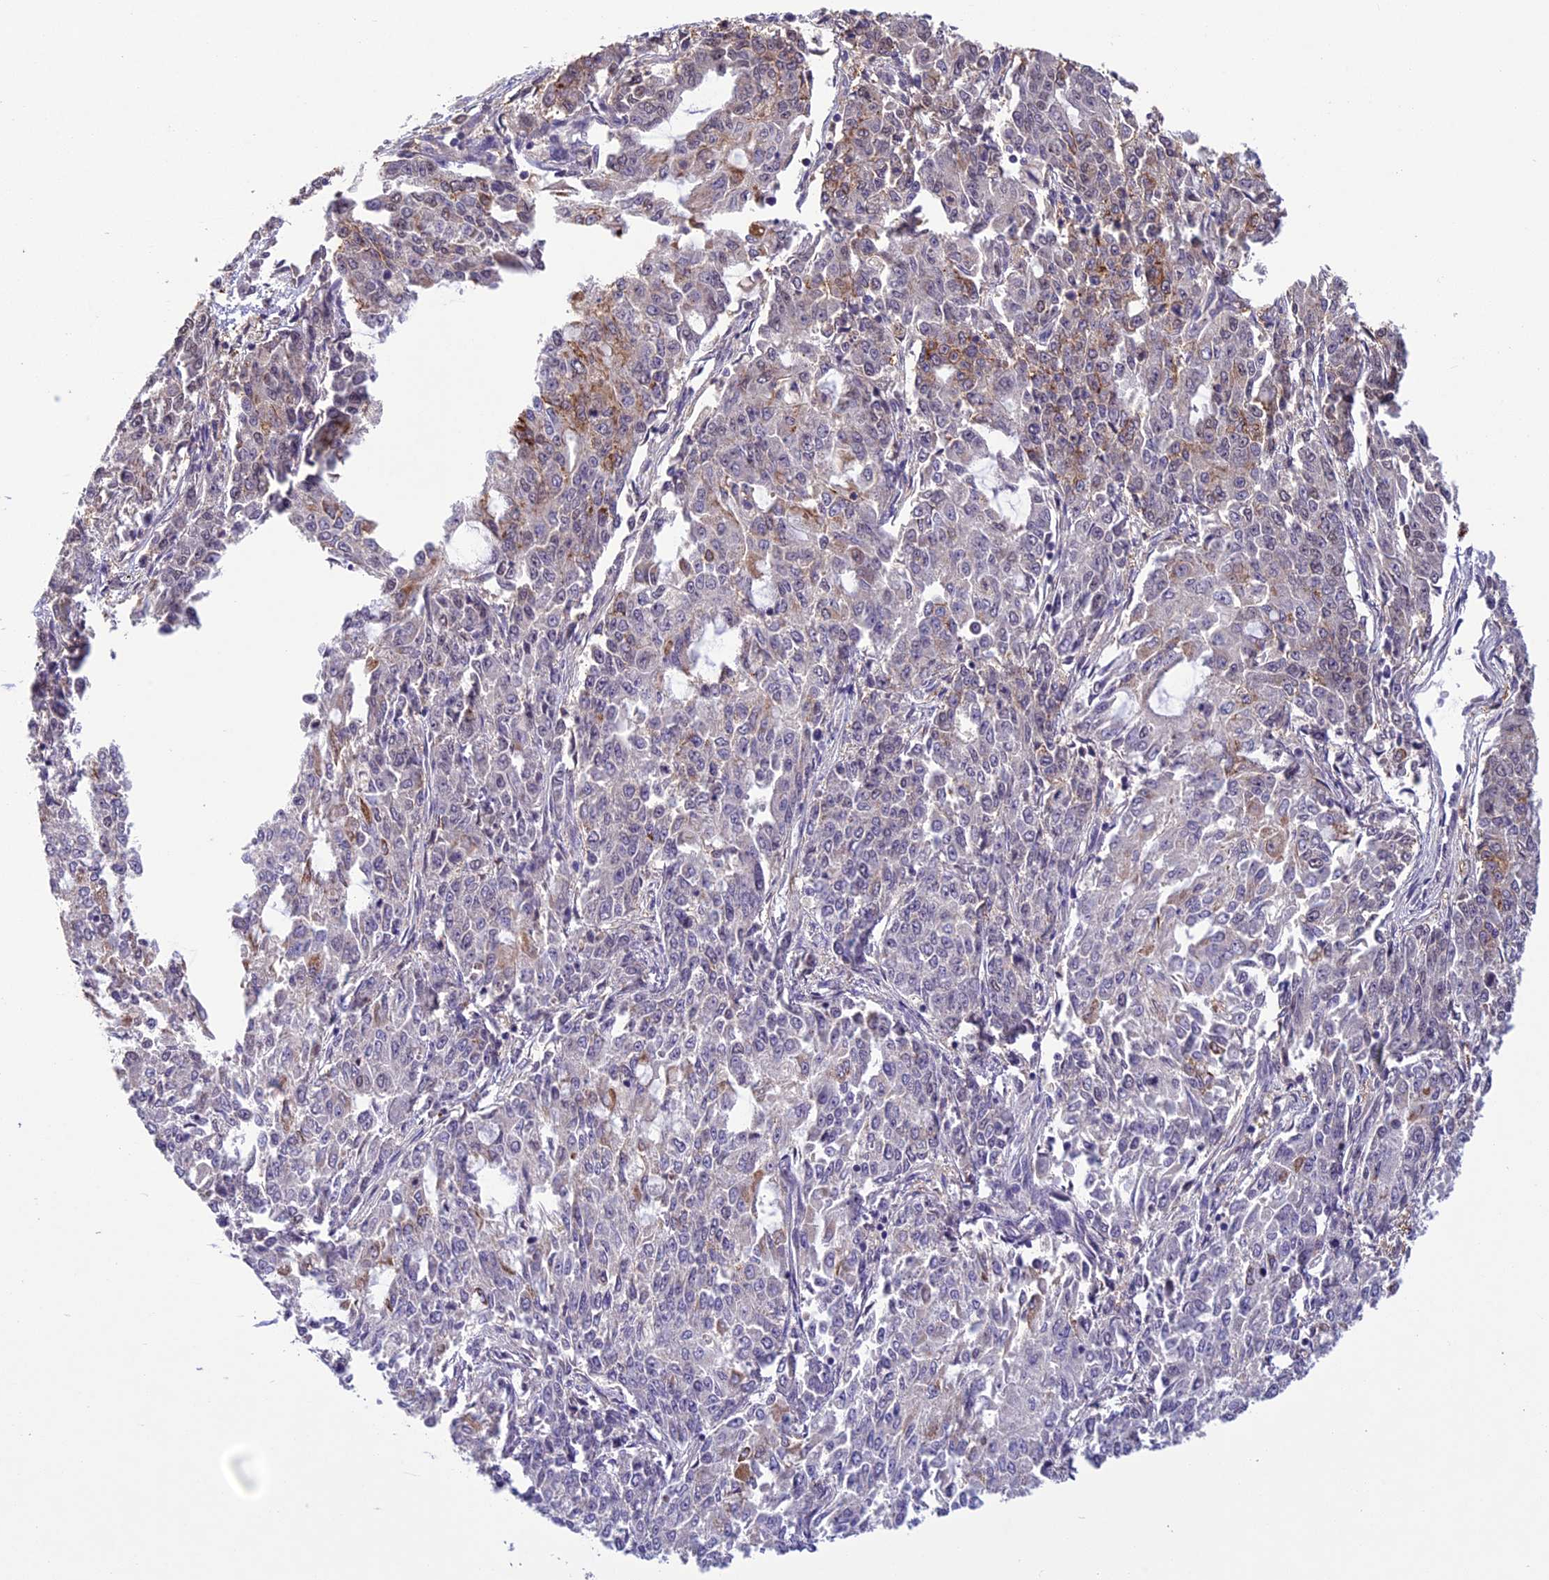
{"staining": {"intensity": "moderate", "quantity": "<25%", "location": "cytoplasmic/membranous"}, "tissue": "endometrial cancer", "cell_type": "Tumor cells", "image_type": "cancer", "snomed": [{"axis": "morphology", "description": "Adenocarcinoma, NOS"}, {"axis": "topography", "description": "Endometrium"}], "caption": "A photomicrograph of endometrial cancer (adenocarcinoma) stained for a protein displays moderate cytoplasmic/membranous brown staining in tumor cells.", "gene": "C3orf70", "patient": {"sex": "female", "age": 50}}